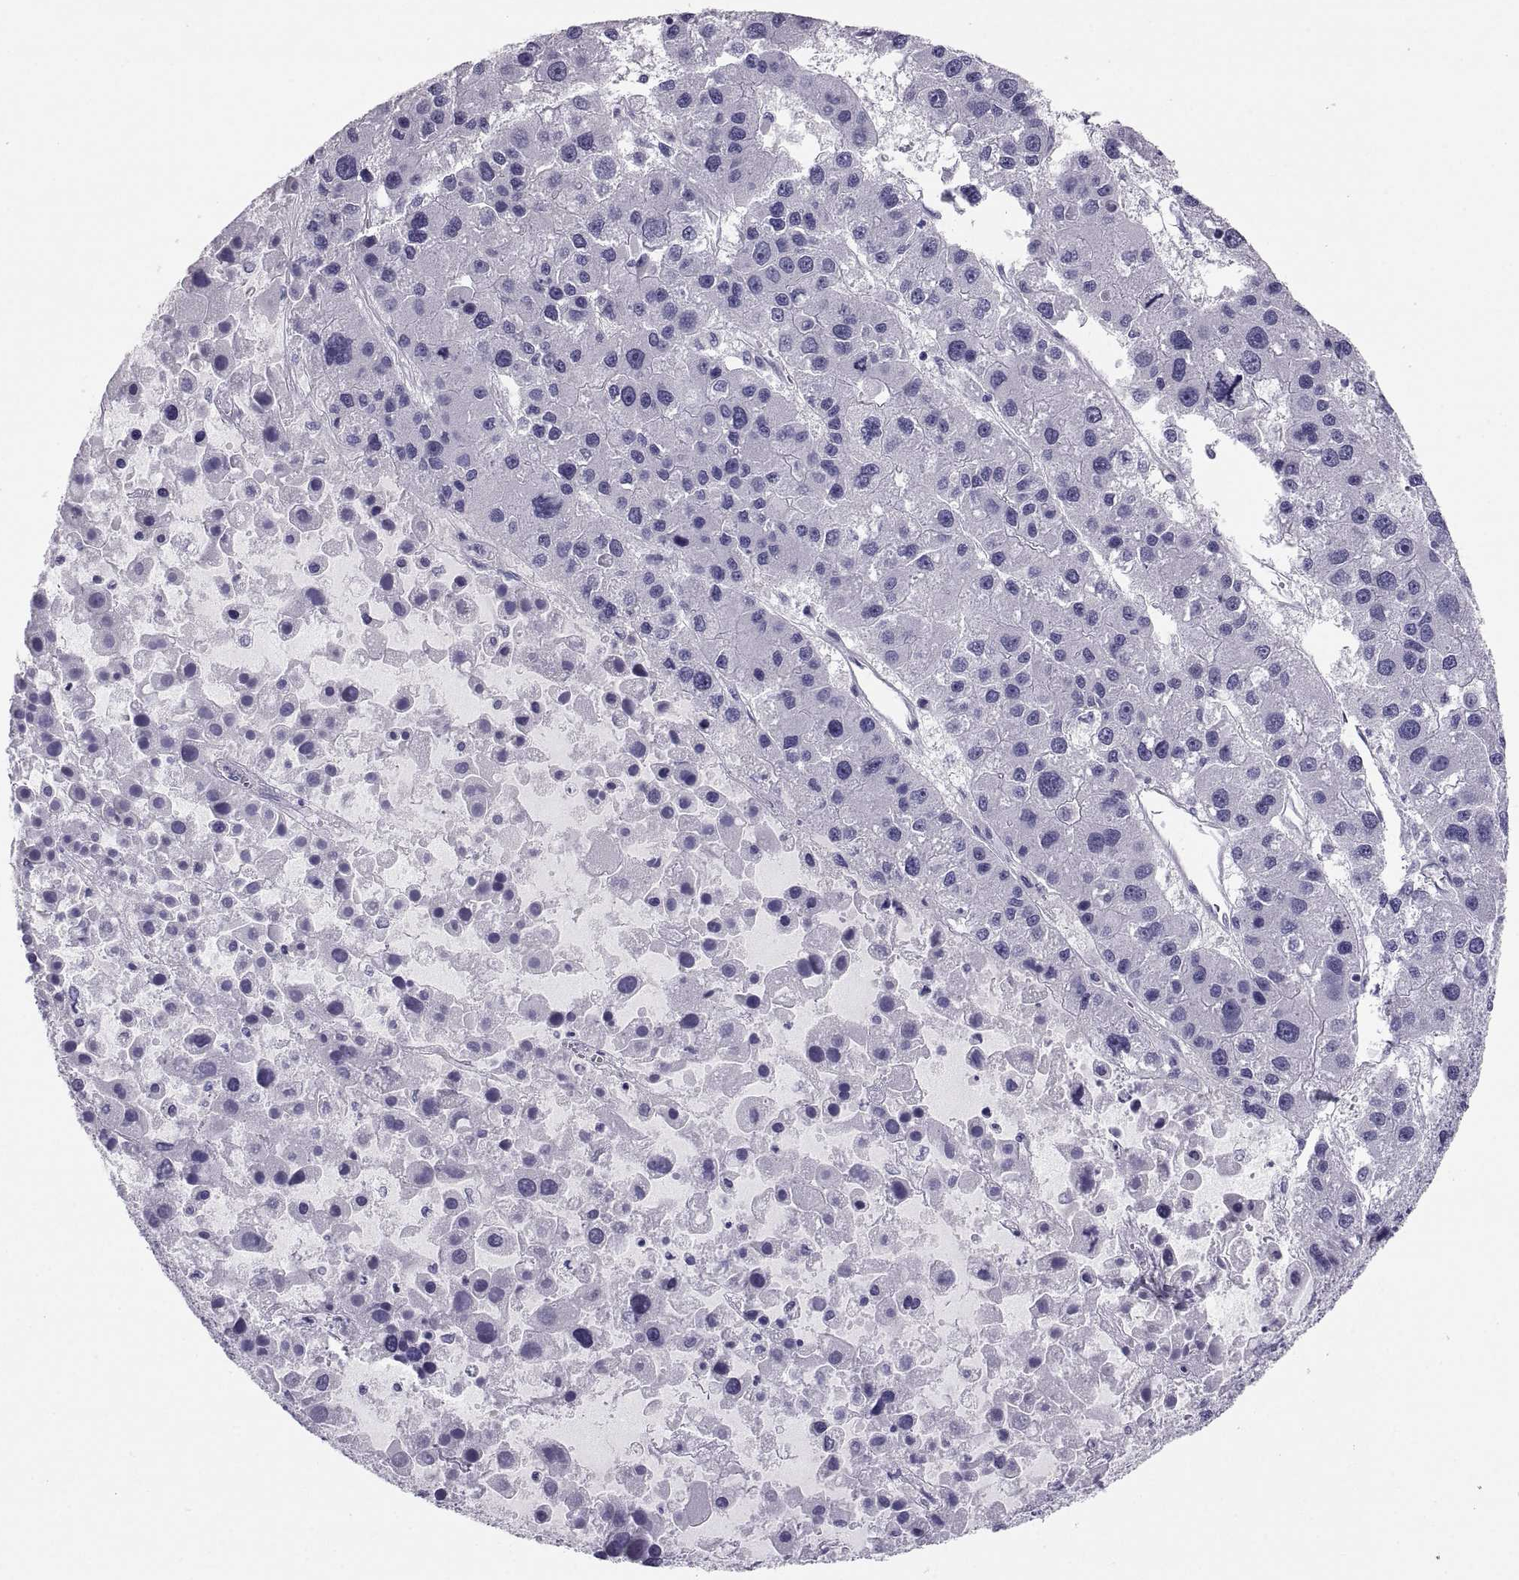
{"staining": {"intensity": "negative", "quantity": "none", "location": "none"}, "tissue": "liver cancer", "cell_type": "Tumor cells", "image_type": "cancer", "snomed": [{"axis": "morphology", "description": "Carcinoma, Hepatocellular, NOS"}, {"axis": "topography", "description": "Liver"}], "caption": "Immunohistochemical staining of human liver cancer shows no significant staining in tumor cells. (DAB (3,3'-diaminobenzidine) immunohistochemistry (IHC) visualized using brightfield microscopy, high magnification).", "gene": "CT47A10", "patient": {"sex": "male", "age": 73}}